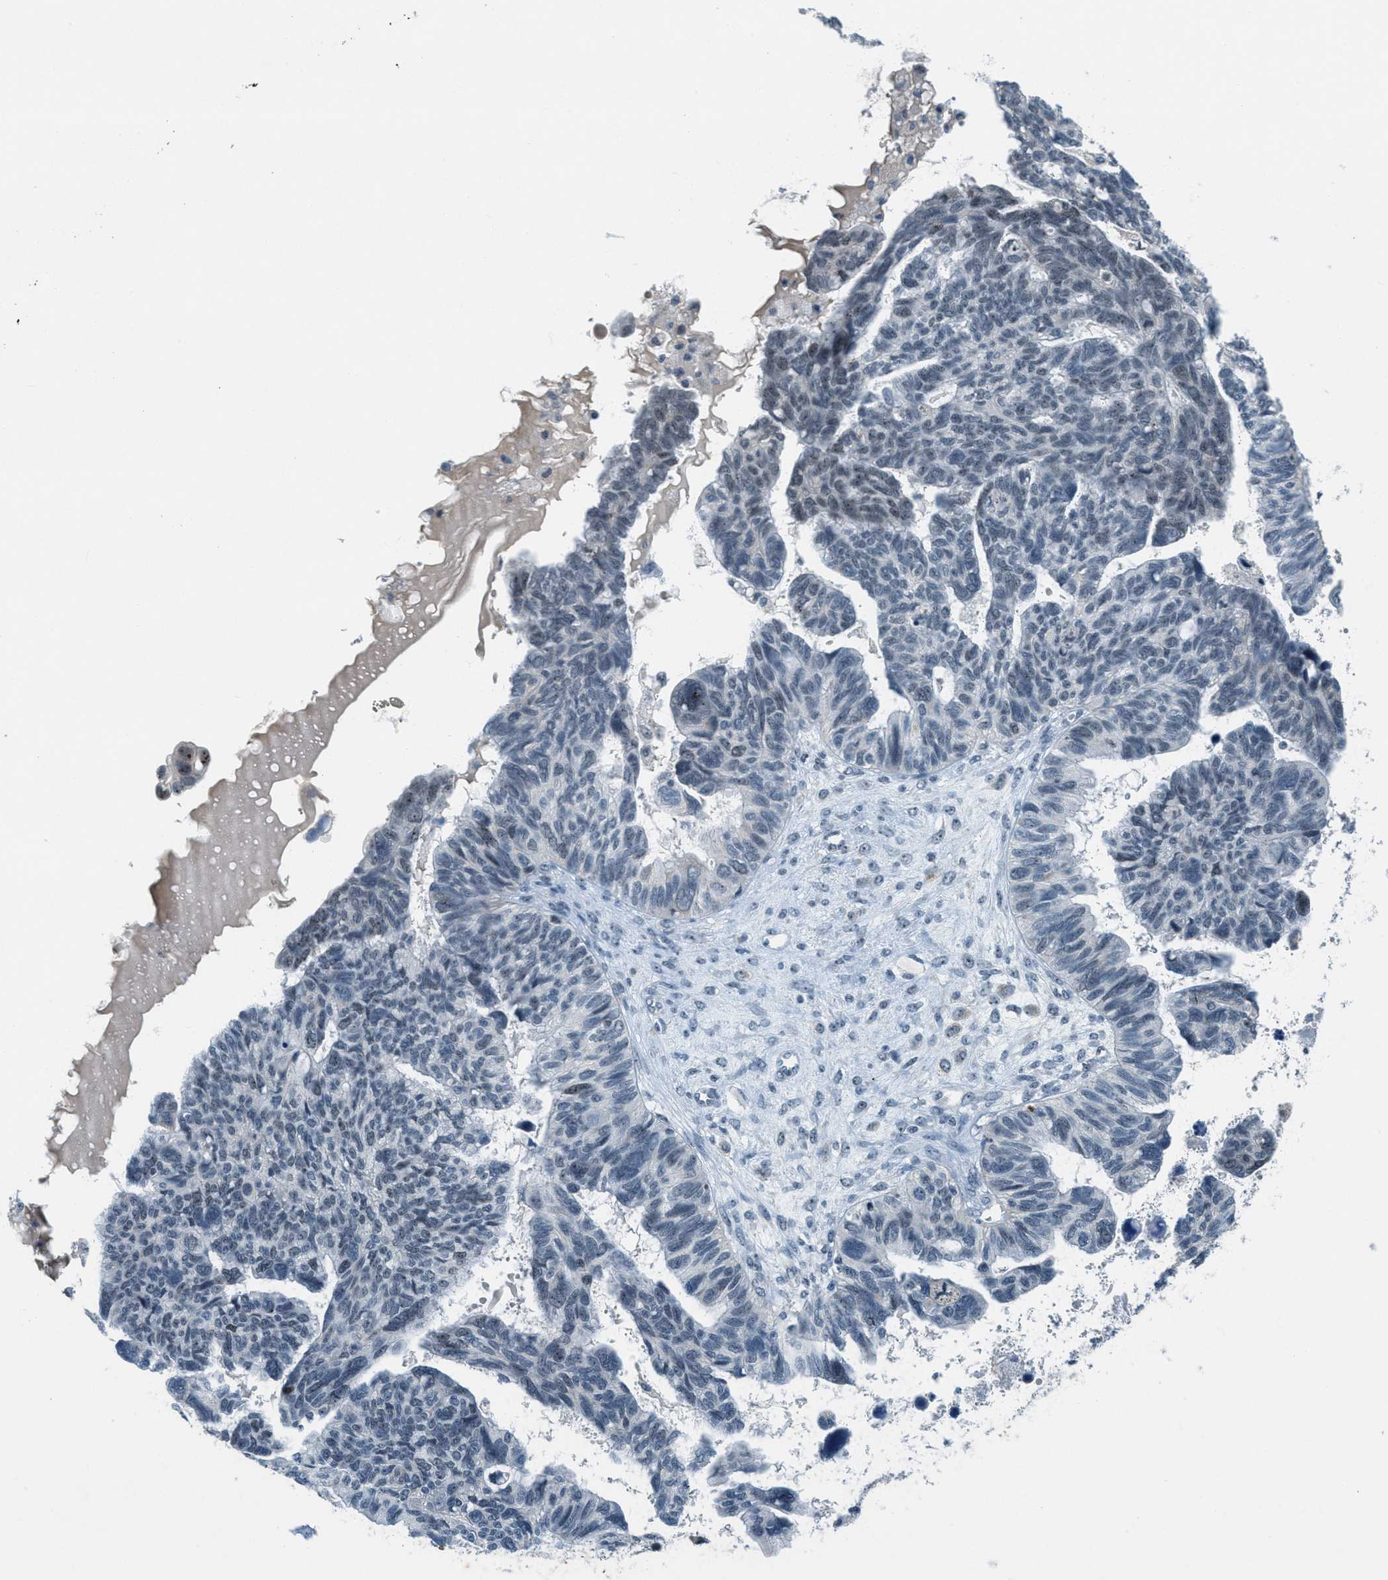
{"staining": {"intensity": "weak", "quantity": "25%-75%", "location": "nuclear"}, "tissue": "ovarian cancer", "cell_type": "Tumor cells", "image_type": "cancer", "snomed": [{"axis": "morphology", "description": "Cystadenocarcinoma, serous, NOS"}, {"axis": "topography", "description": "Ovary"}], "caption": "Immunohistochemistry of ovarian serous cystadenocarcinoma demonstrates low levels of weak nuclear staining in about 25%-75% of tumor cells. Immunohistochemistry (ihc) stains the protein in brown and the nuclei are stained blue.", "gene": "DDX47", "patient": {"sex": "female", "age": 79}}